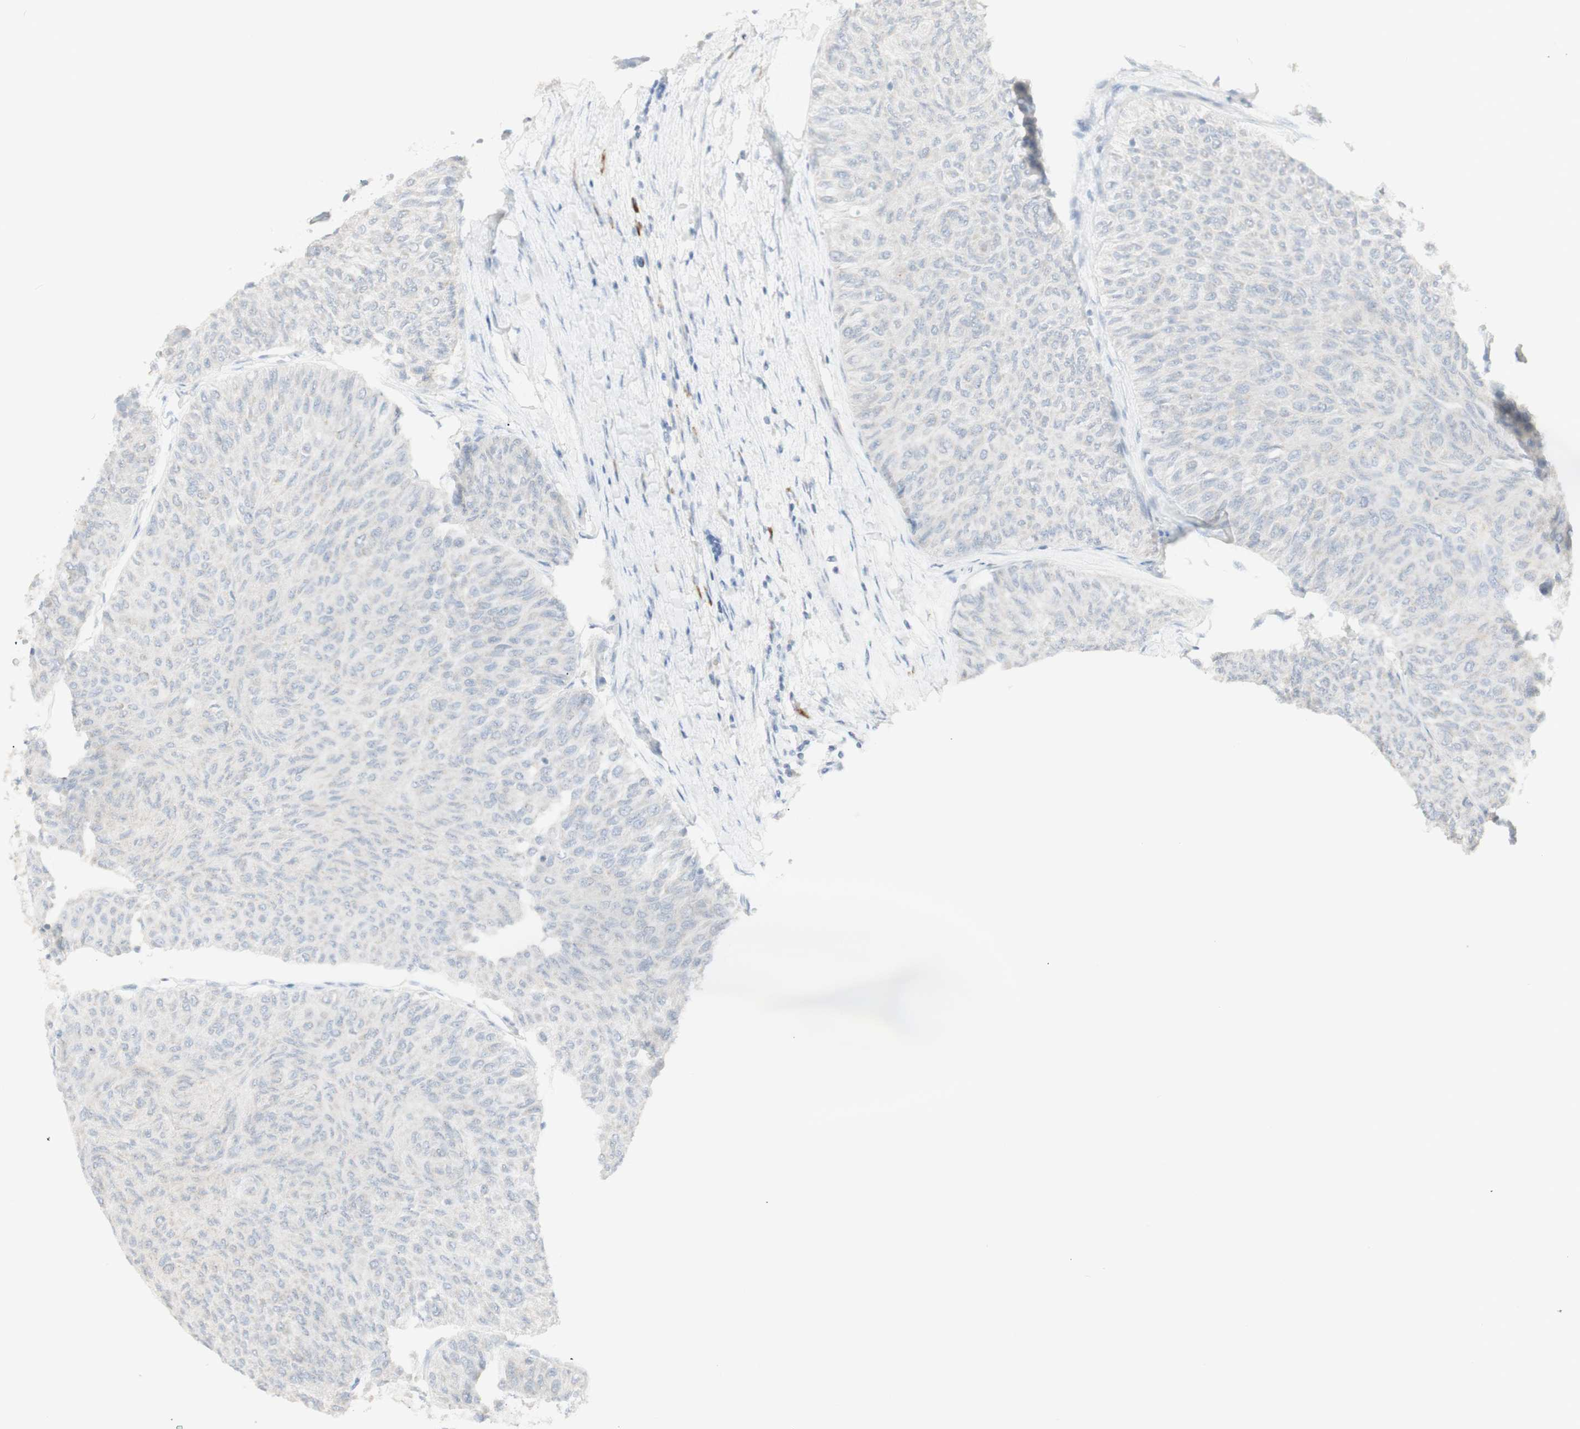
{"staining": {"intensity": "negative", "quantity": "none", "location": "none"}, "tissue": "urothelial cancer", "cell_type": "Tumor cells", "image_type": "cancer", "snomed": [{"axis": "morphology", "description": "Urothelial carcinoma, Low grade"}, {"axis": "topography", "description": "Urinary bladder"}], "caption": "The micrograph demonstrates no significant expression in tumor cells of urothelial cancer.", "gene": "NDST4", "patient": {"sex": "male", "age": 78}}